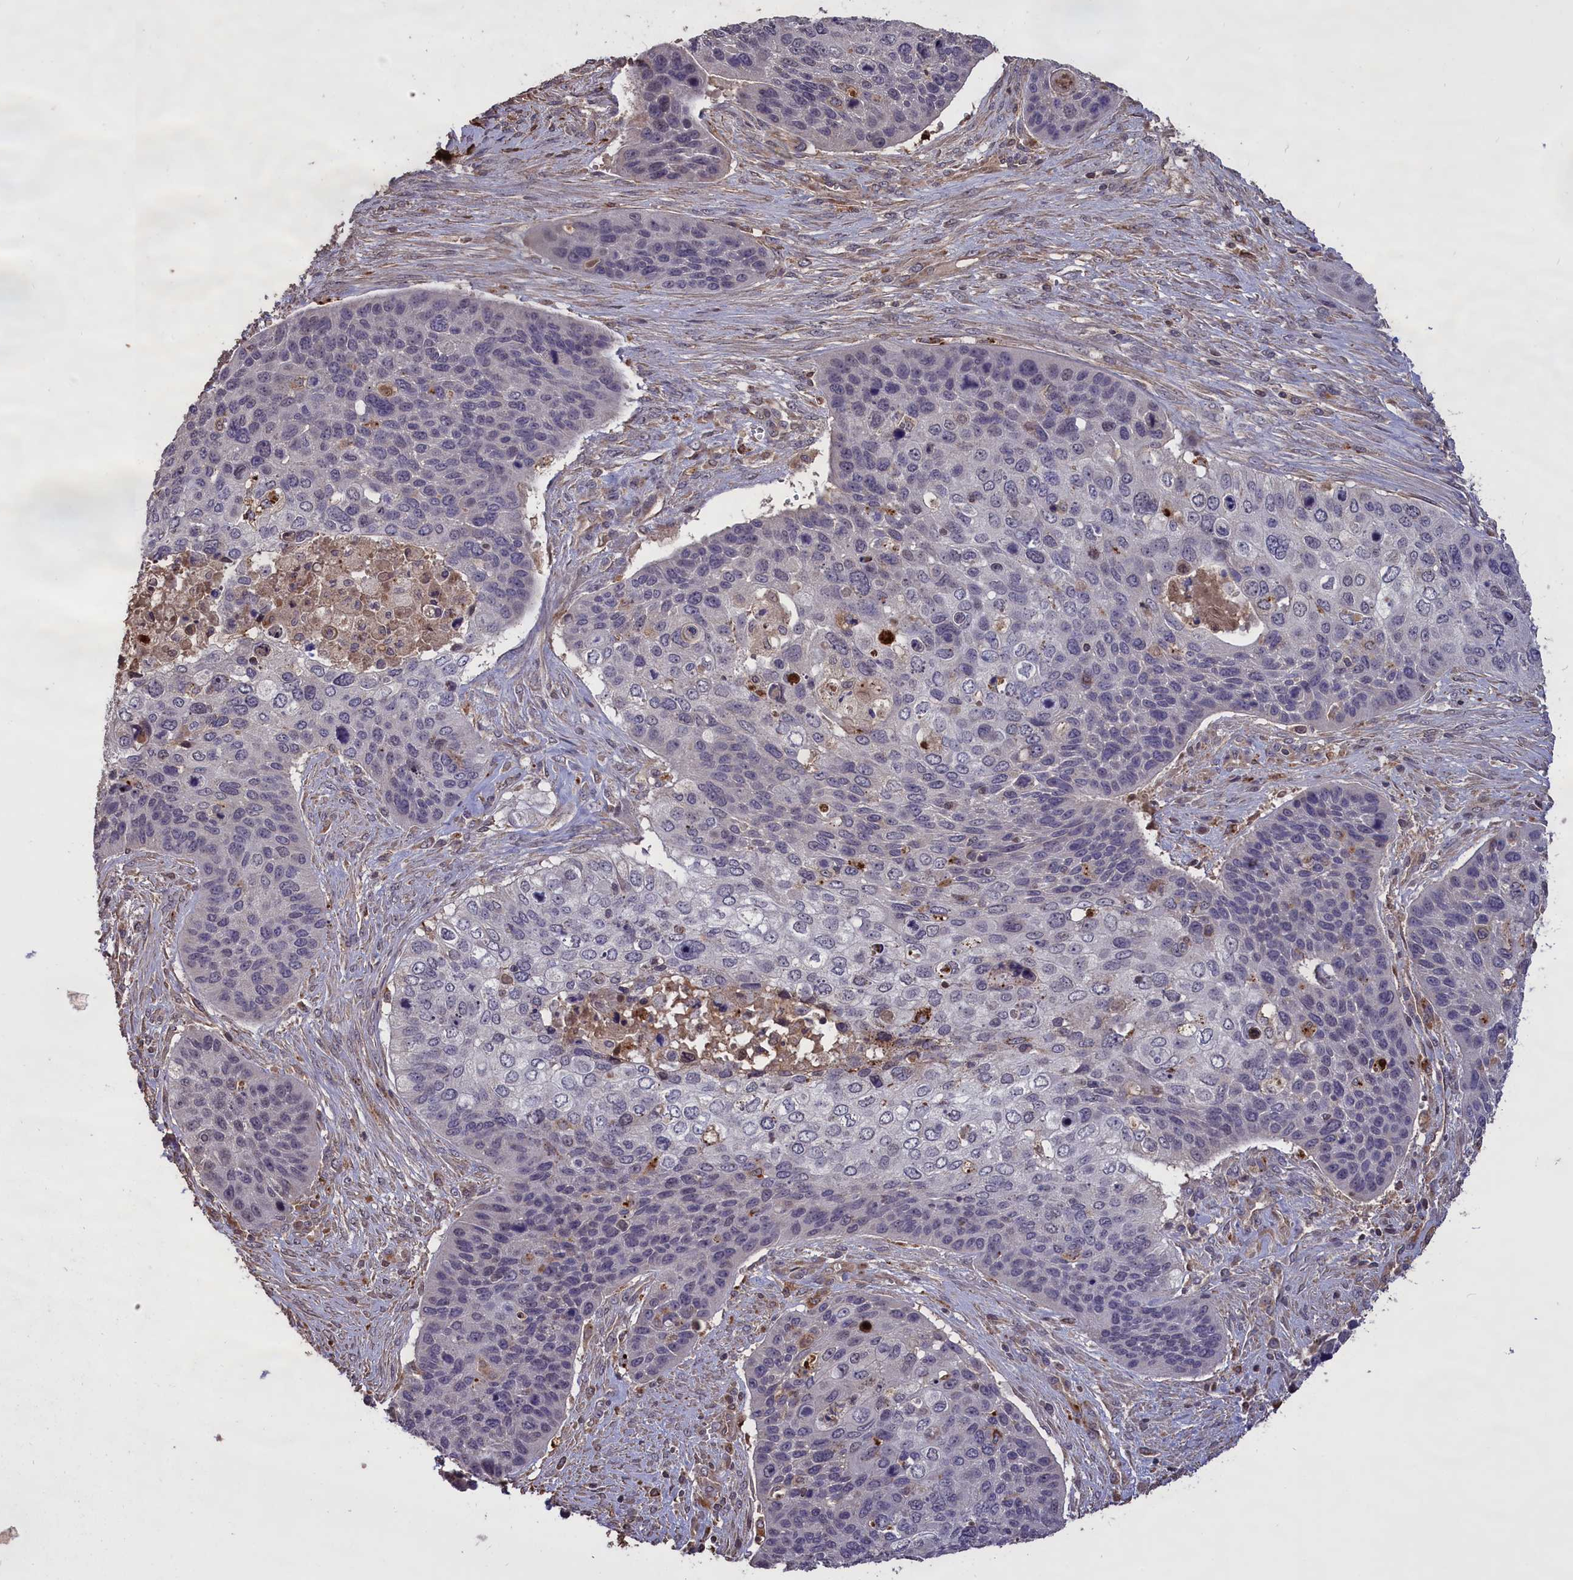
{"staining": {"intensity": "negative", "quantity": "none", "location": "none"}, "tissue": "skin cancer", "cell_type": "Tumor cells", "image_type": "cancer", "snomed": [{"axis": "morphology", "description": "Basal cell carcinoma"}, {"axis": "topography", "description": "Skin"}], "caption": "Immunohistochemical staining of skin cancer (basal cell carcinoma) displays no significant expression in tumor cells.", "gene": "CLRN2", "patient": {"sex": "female", "age": 74}}